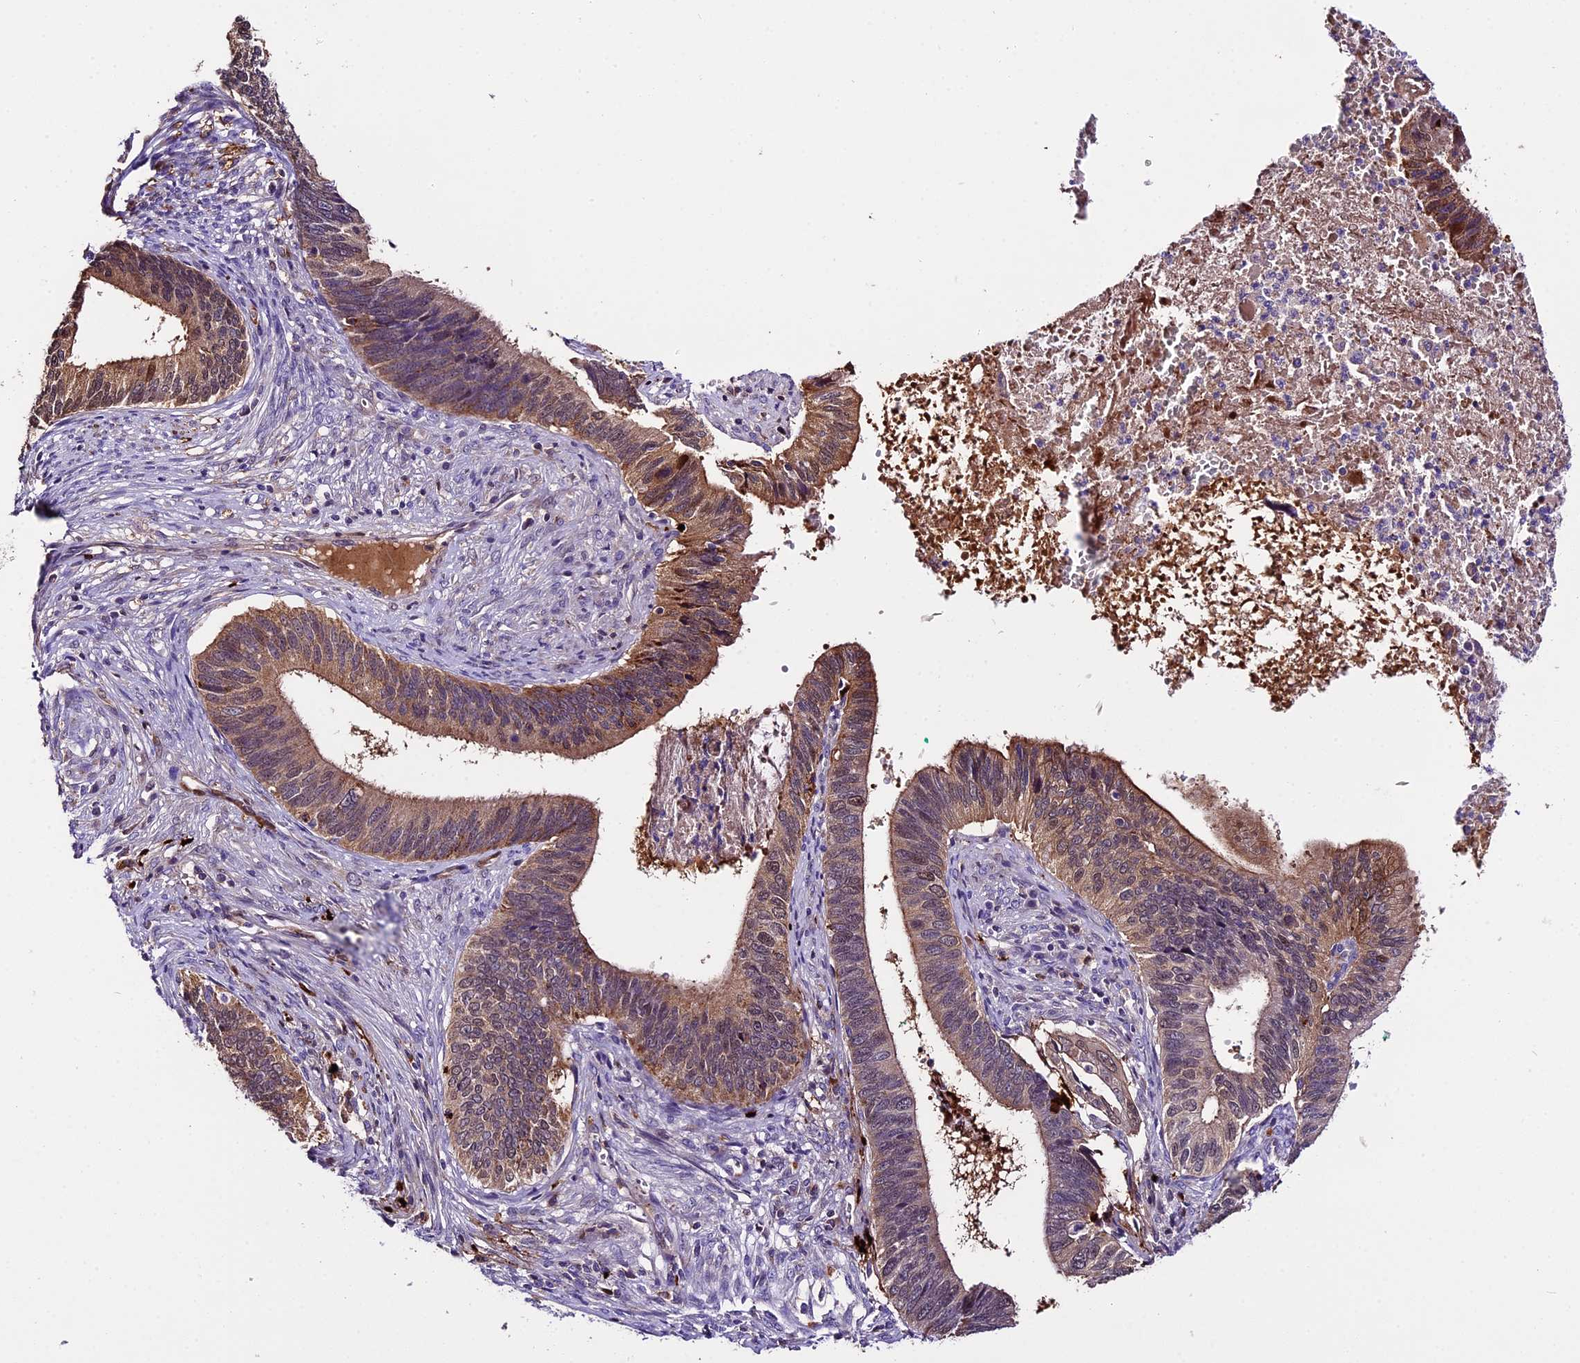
{"staining": {"intensity": "moderate", "quantity": "25%-75%", "location": "cytoplasmic/membranous"}, "tissue": "cervical cancer", "cell_type": "Tumor cells", "image_type": "cancer", "snomed": [{"axis": "morphology", "description": "Adenocarcinoma, NOS"}, {"axis": "topography", "description": "Cervix"}], "caption": "Immunohistochemical staining of cervical cancer (adenocarcinoma) demonstrates medium levels of moderate cytoplasmic/membranous positivity in about 25%-75% of tumor cells.", "gene": "MAP3K7CL", "patient": {"sex": "female", "age": 42}}